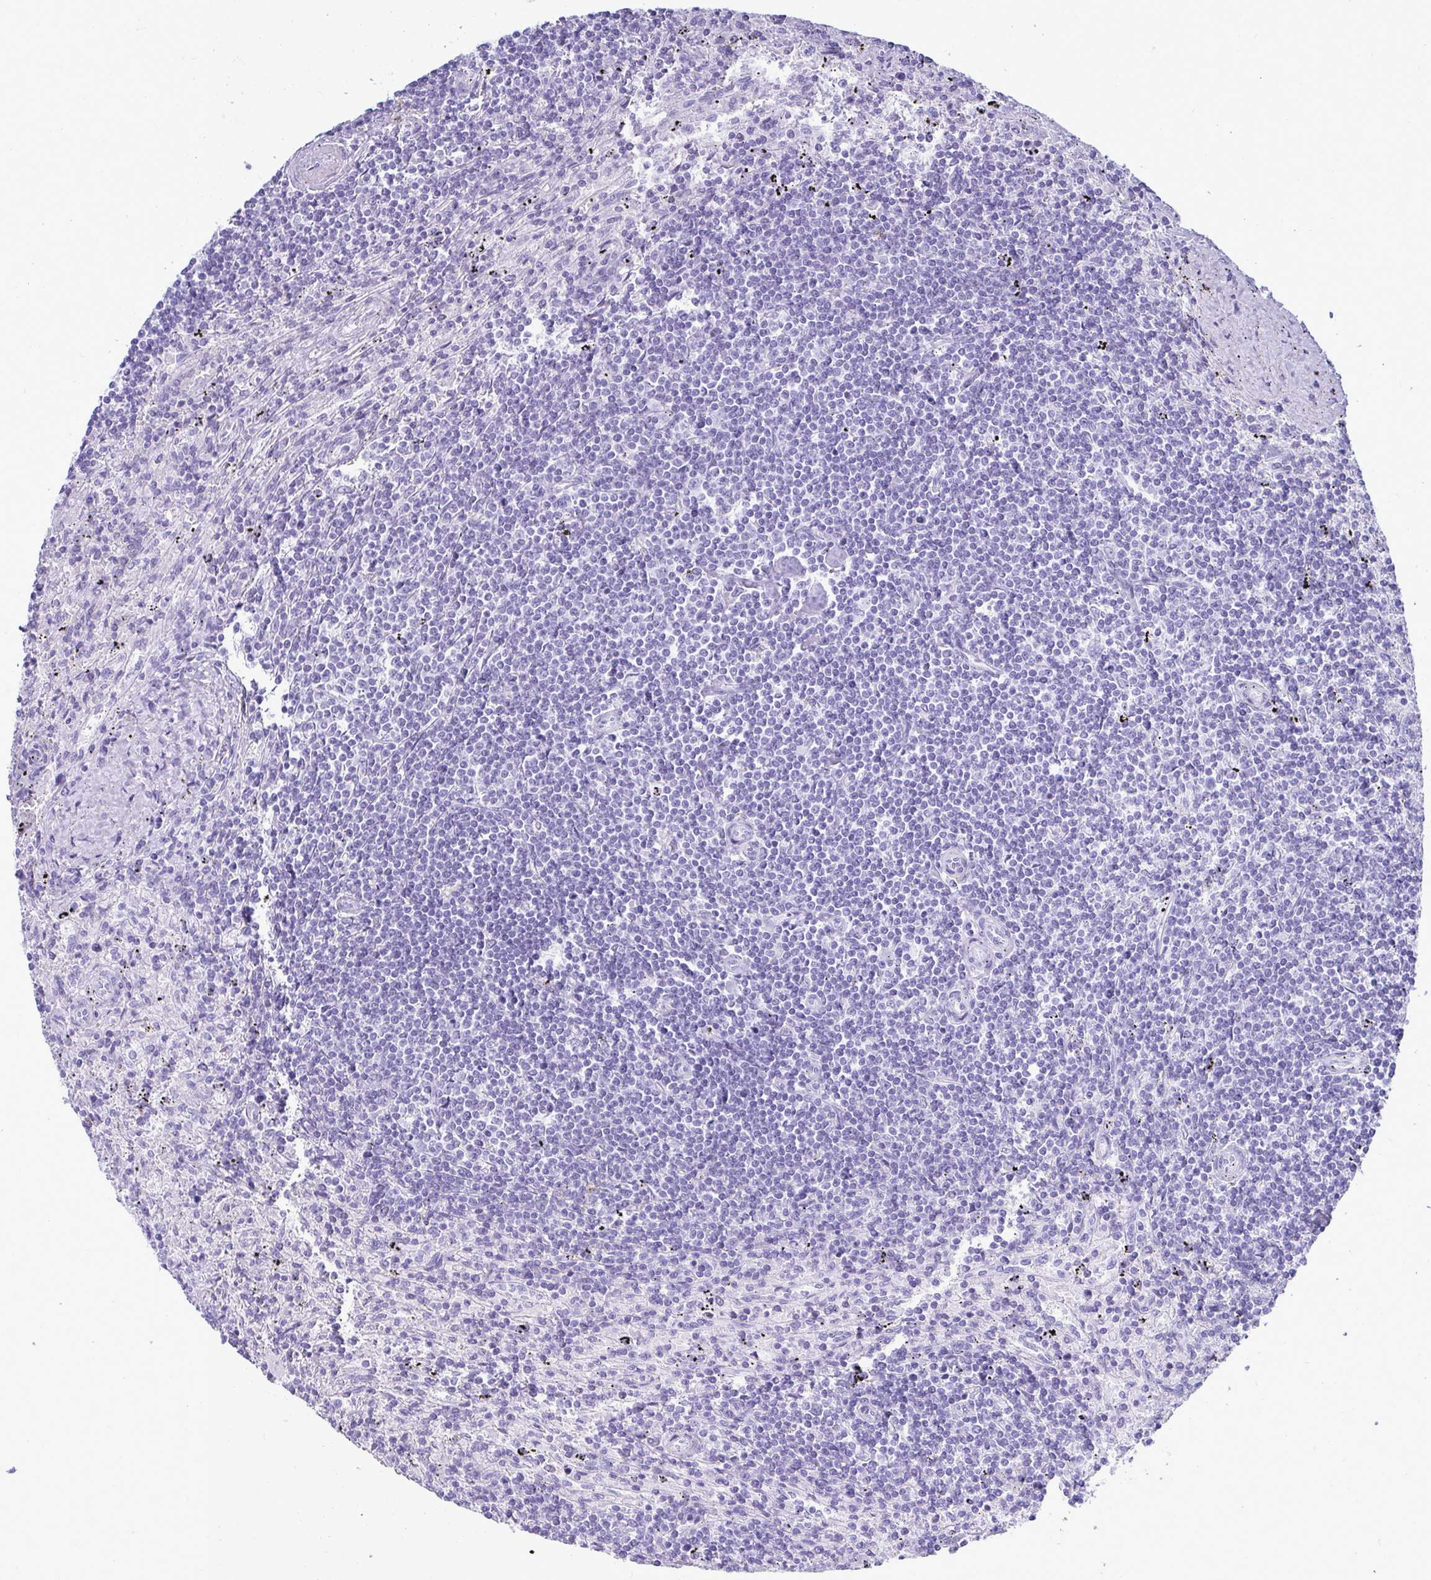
{"staining": {"intensity": "negative", "quantity": "none", "location": "none"}, "tissue": "lymphoma", "cell_type": "Tumor cells", "image_type": "cancer", "snomed": [{"axis": "morphology", "description": "Malignant lymphoma, non-Hodgkin's type, Low grade"}, {"axis": "topography", "description": "Spleen"}], "caption": "This is an immunohistochemistry micrograph of human lymphoma. There is no expression in tumor cells.", "gene": "ATP4B", "patient": {"sex": "male", "age": 76}}